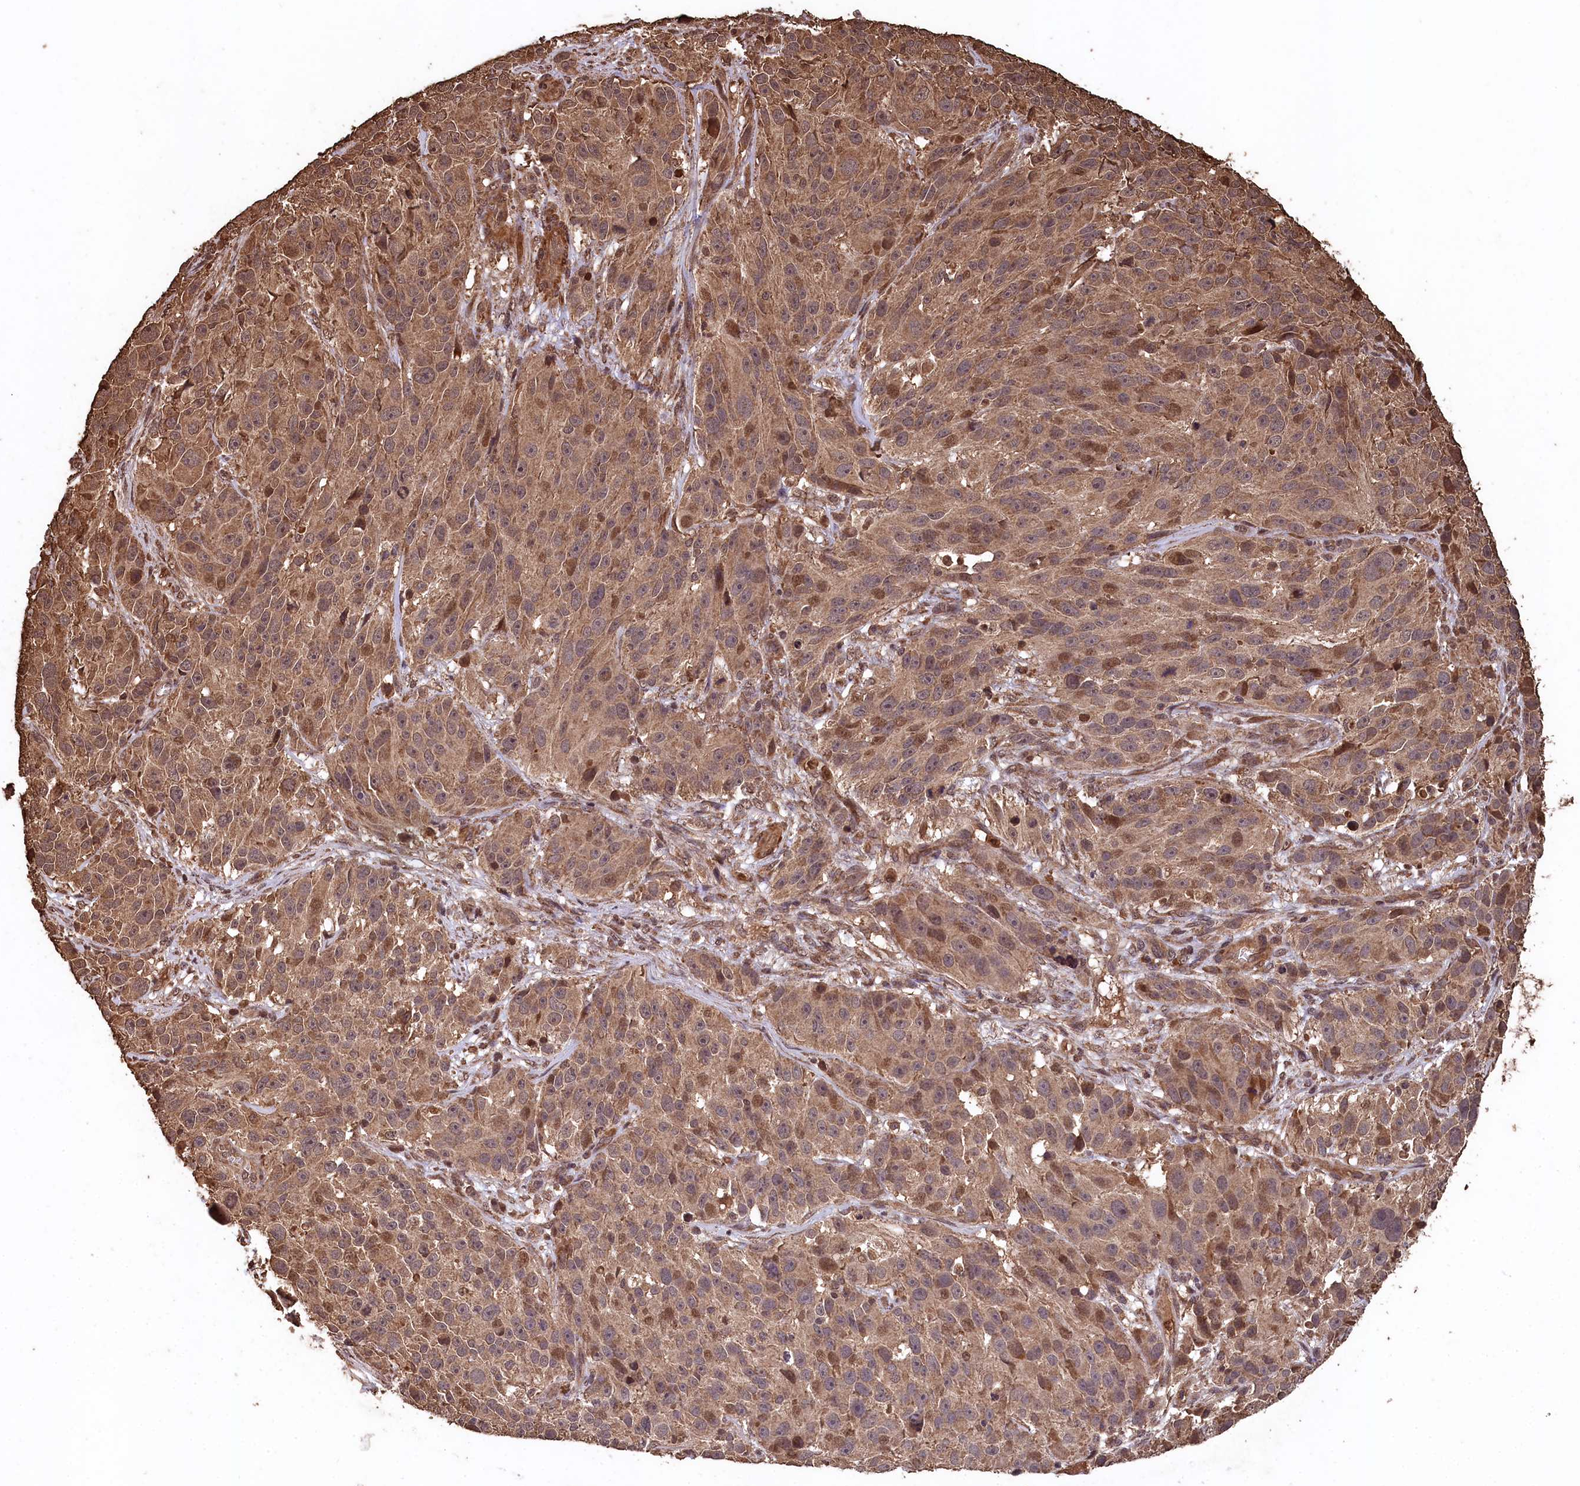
{"staining": {"intensity": "moderate", "quantity": ">75%", "location": "cytoplasmic/membranous,nuclear"}, "tissue": "melanoma", "cell_type": "Tumor cells", "image_type": "cancer", "snomed": [{"axis": "morphology", "description": "Malignant melanoma, NOS"}, {"axis": "topography", "description": "Skin"}], "caption": "Moderate cytoplasmic/membranous and nuclear protein staining is seen in about >75% of tumor cells in melanoma.", "gene": "CEP57L1", "patient": {"sex": "male", "age": 84}}